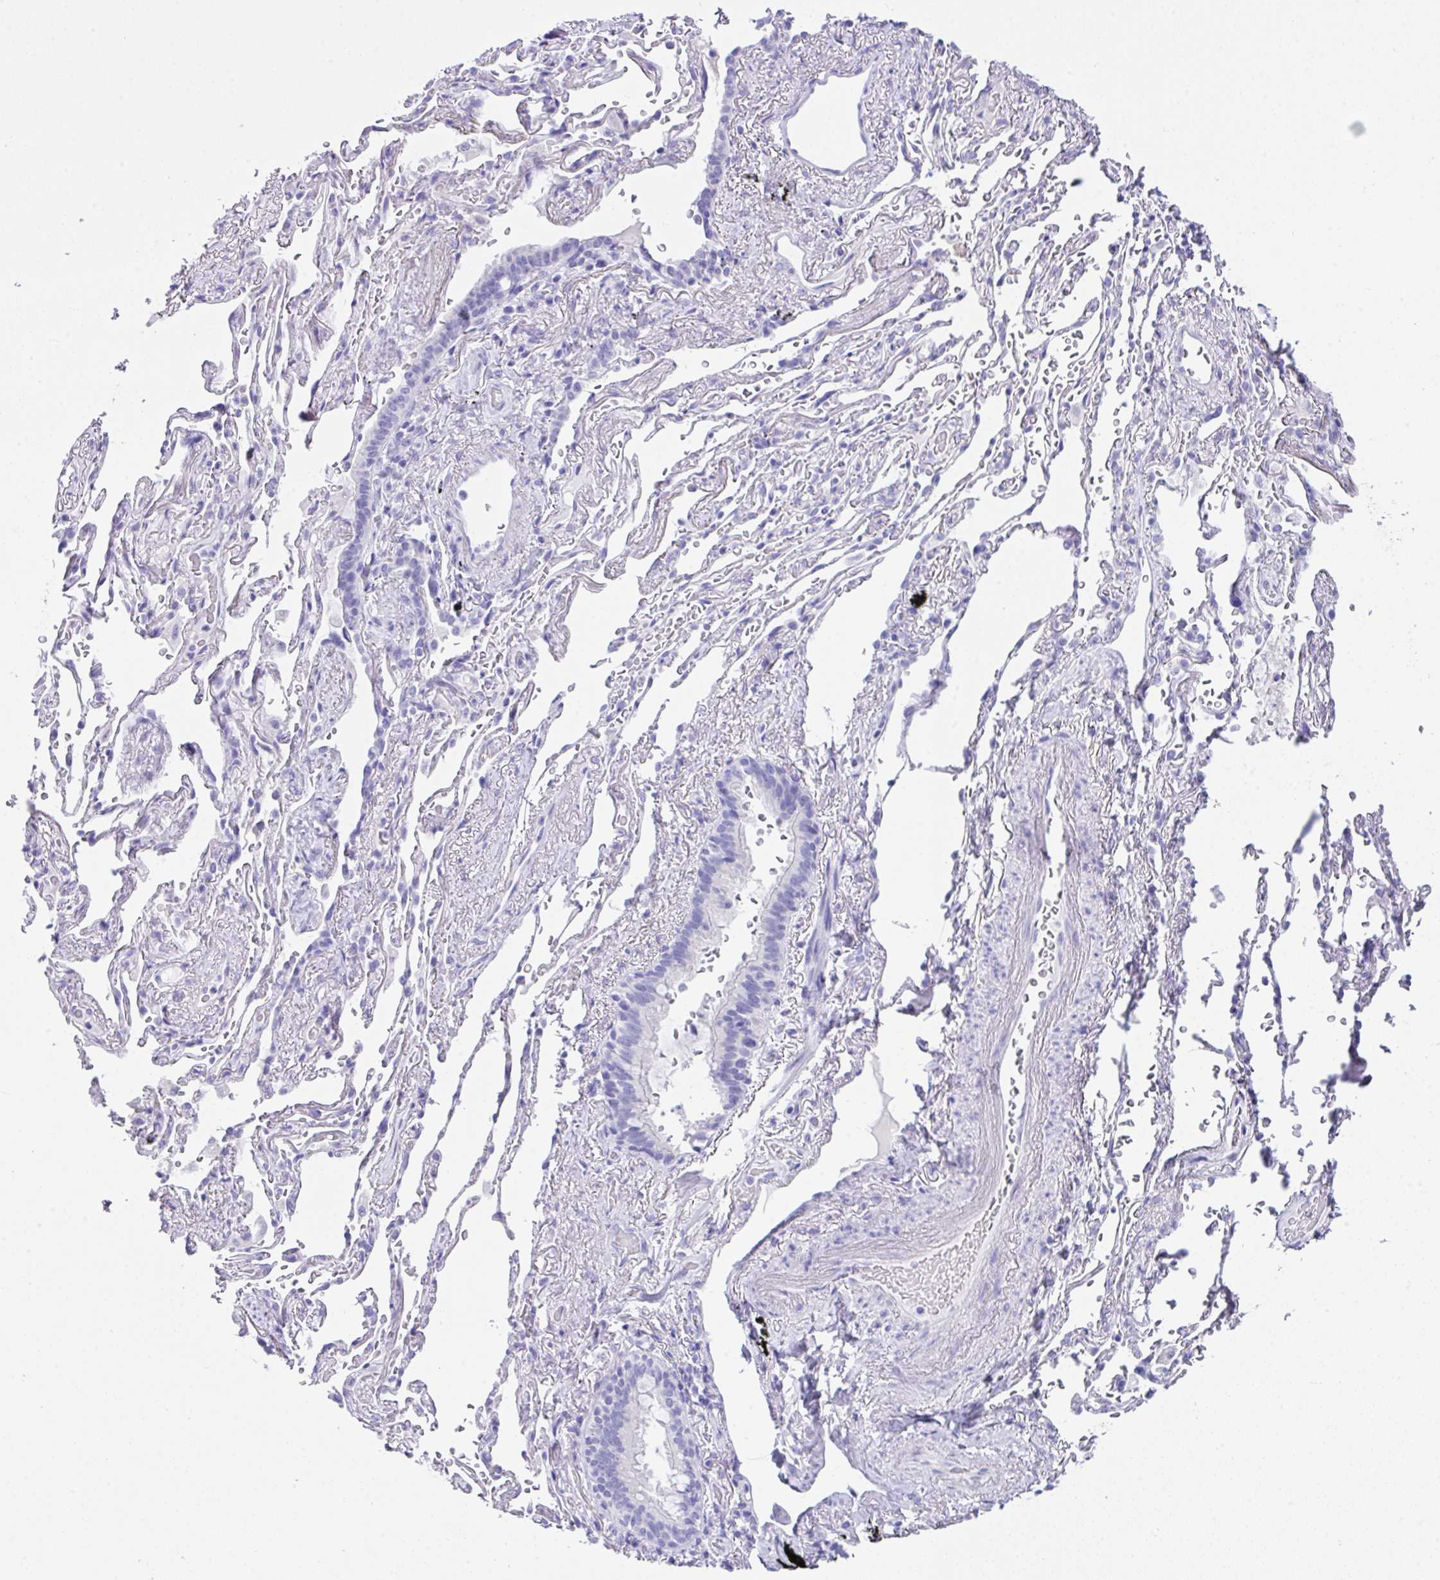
{"staining": {"intensity": "negative", "quantity": "none", "location": "none"}, "tissue": "bronchus", "cell_type": "Respiratory epithelial cells", "image_type": "normal", "snomed": [{"axis": "morphology", "description": "Normal tissue, NOS"}, {"axis": "topography", "description": "Bronchus"}], "caption": "This micrograph is of normal bronchus stained with IHC to label a protein in brown with the nuclei are counter-stained blue. There is no staining in respiratory epithelial cells.", "gene": "LGALS4", "patient": {"sex": "male", "age": 70}}